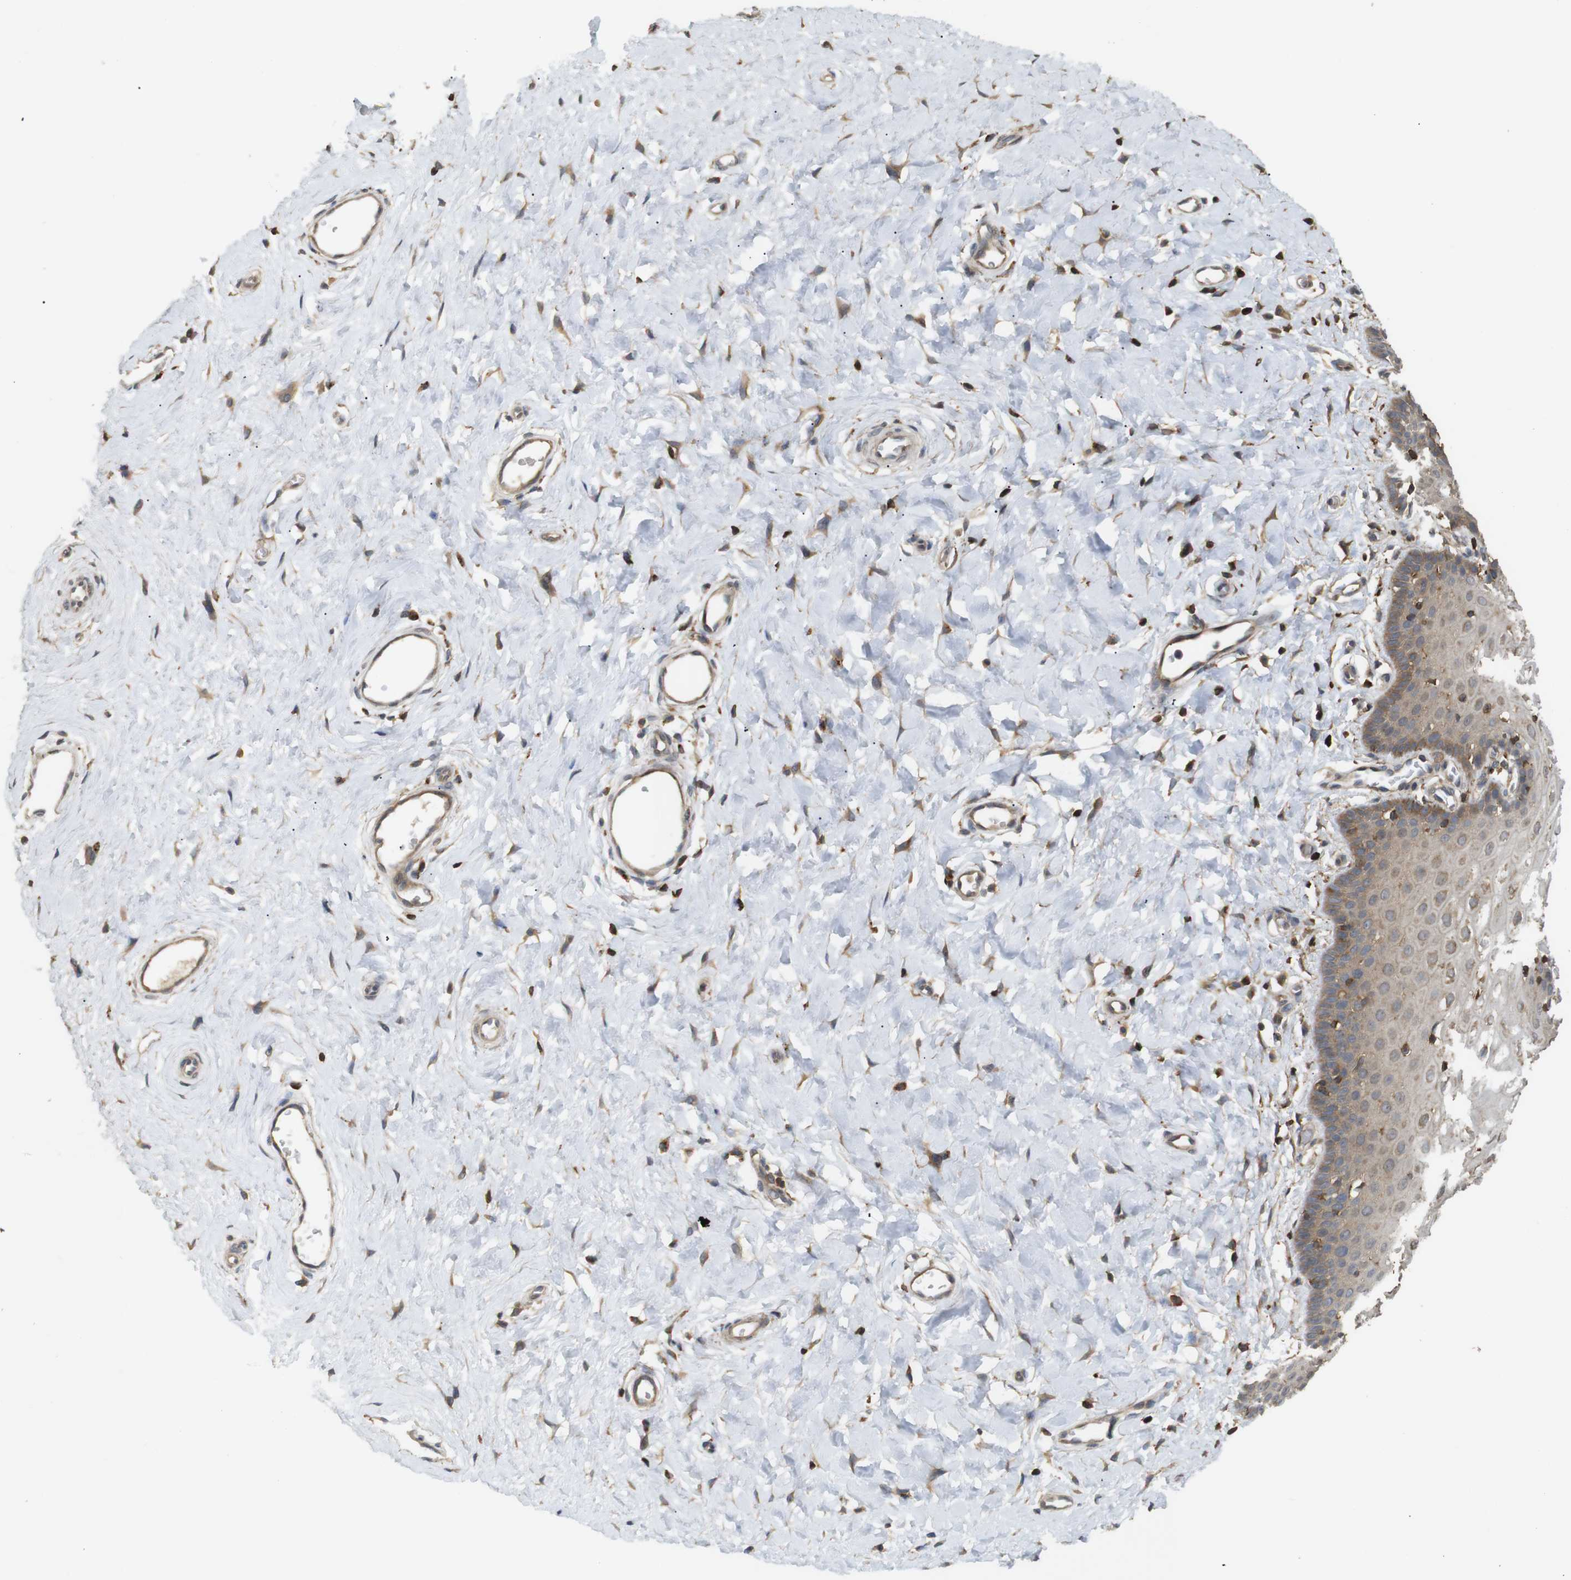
{"staining": {"intensity": "weak", "quantity": "25%-75%", "location": "cytoplasmic/membranous"}, "tissue": "cervix", "cell_type": "Glandular cells", "image_type": "normal", "snomed": [{"axis": "morphology", "description": "Normal tissue, NOS"}, {"axis": "topography", "description": "Cervix"}], "caption": "Immunohistochemistry (IHC) micrograph of normal cervix stained for a protein (brown), which shows low levels of weak cytoplasmic/membranous staining in about 25%-75% of glandular cells.", "gene": "KSR1", "patient": {"sex": "female", "age": 55}}